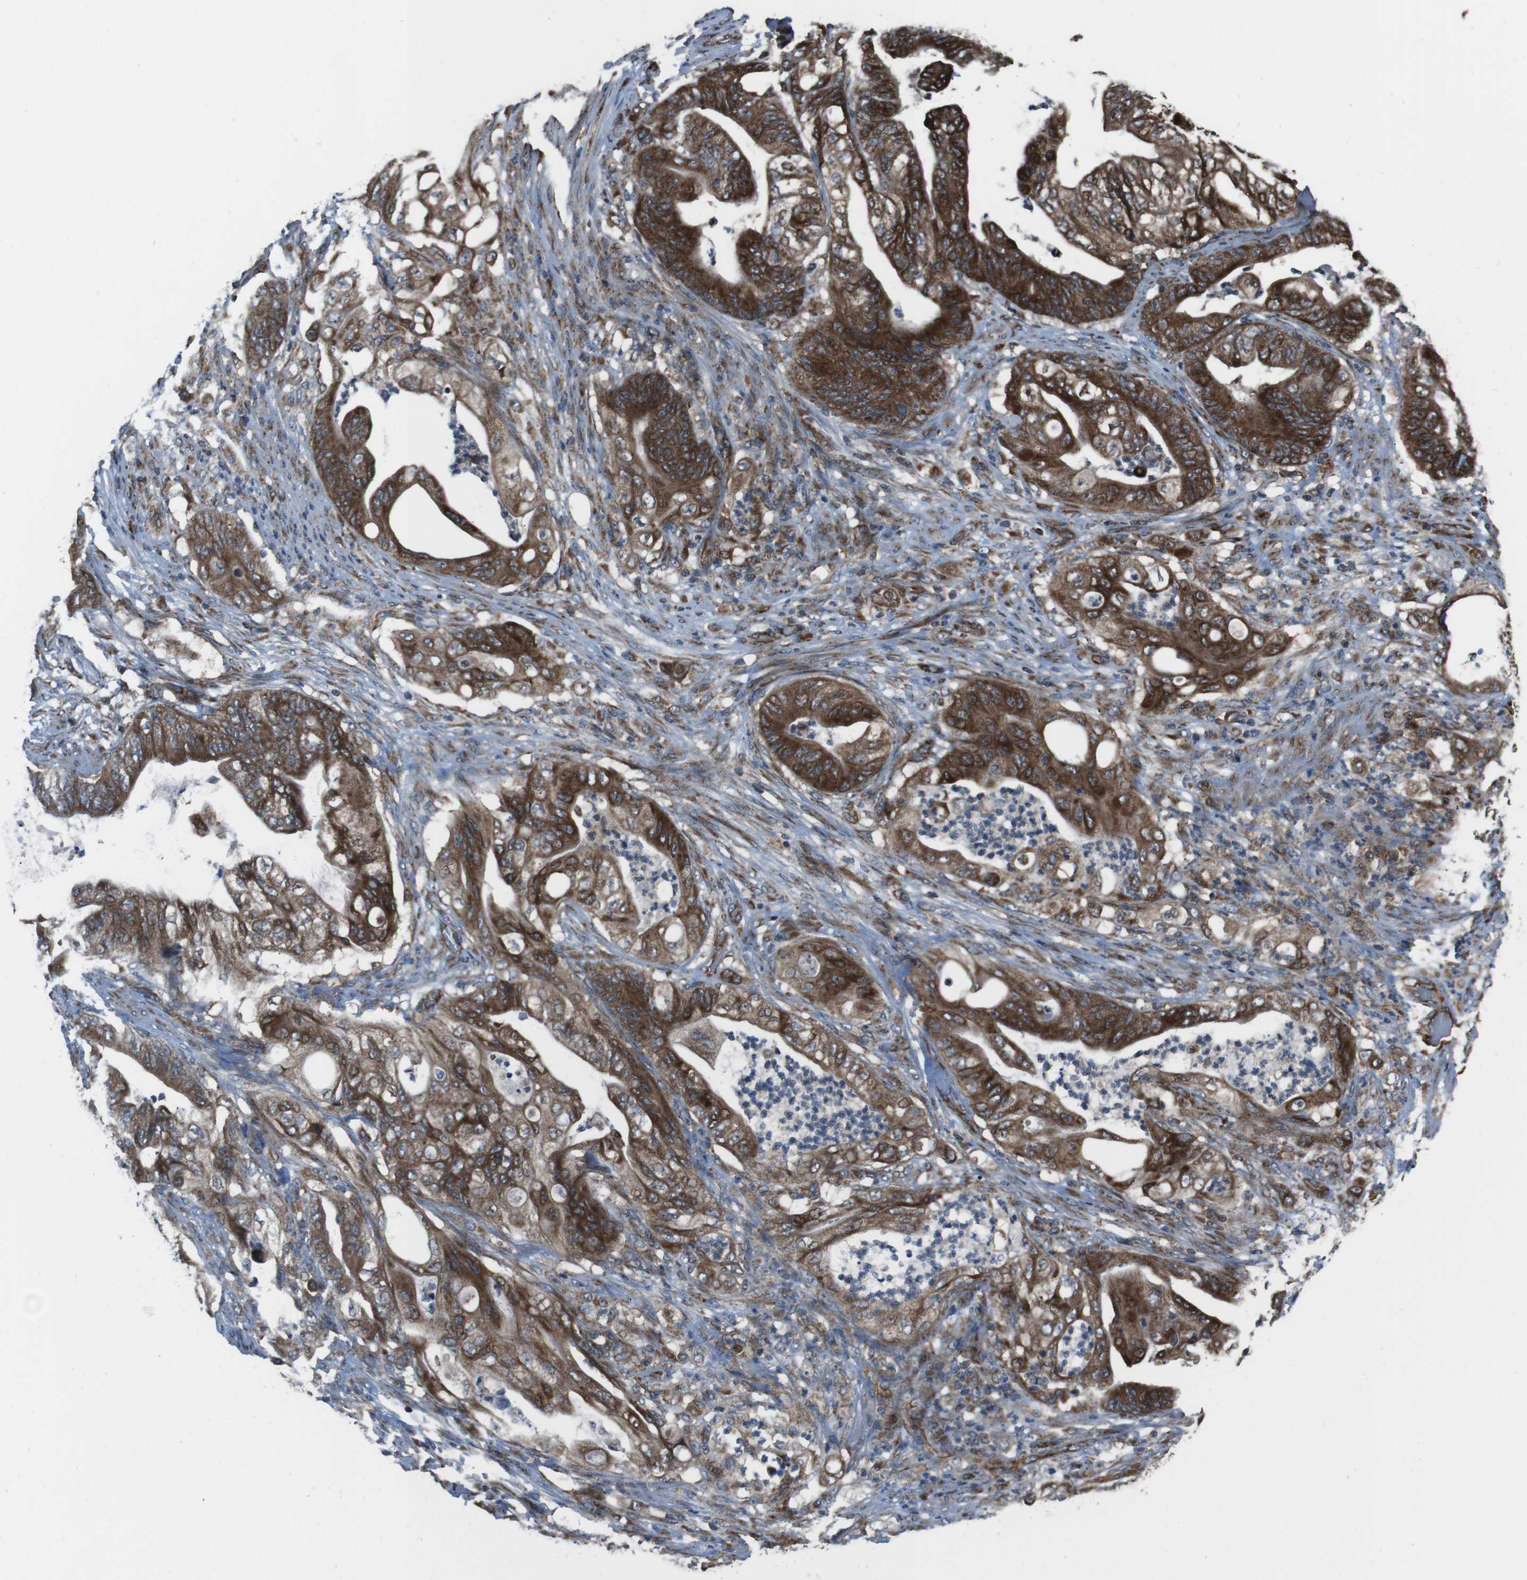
{"staining": {"intensity": "strong", "quantity": ">75%", "location": "cytoplasmic/membranous"}, "tissue": "stomach cancer", "cell_type": "Tumor cells", "image_type": "cancer", "snomed": [{"axis": "morphology", "description": "Adenocarcinoma, NOS"}, {"axis": "topography", "description": "Stomach"}], "caption": "A photomicrograph showing strong cytoplasmic/membranous positivity in approximately >75% of tumor cells in stomach cancer (adenocarcinoma), as visualized by brown immunohistochemical staining.", "gene": "GIMAP8", "patient": {"sex": "female", "age": 73}}